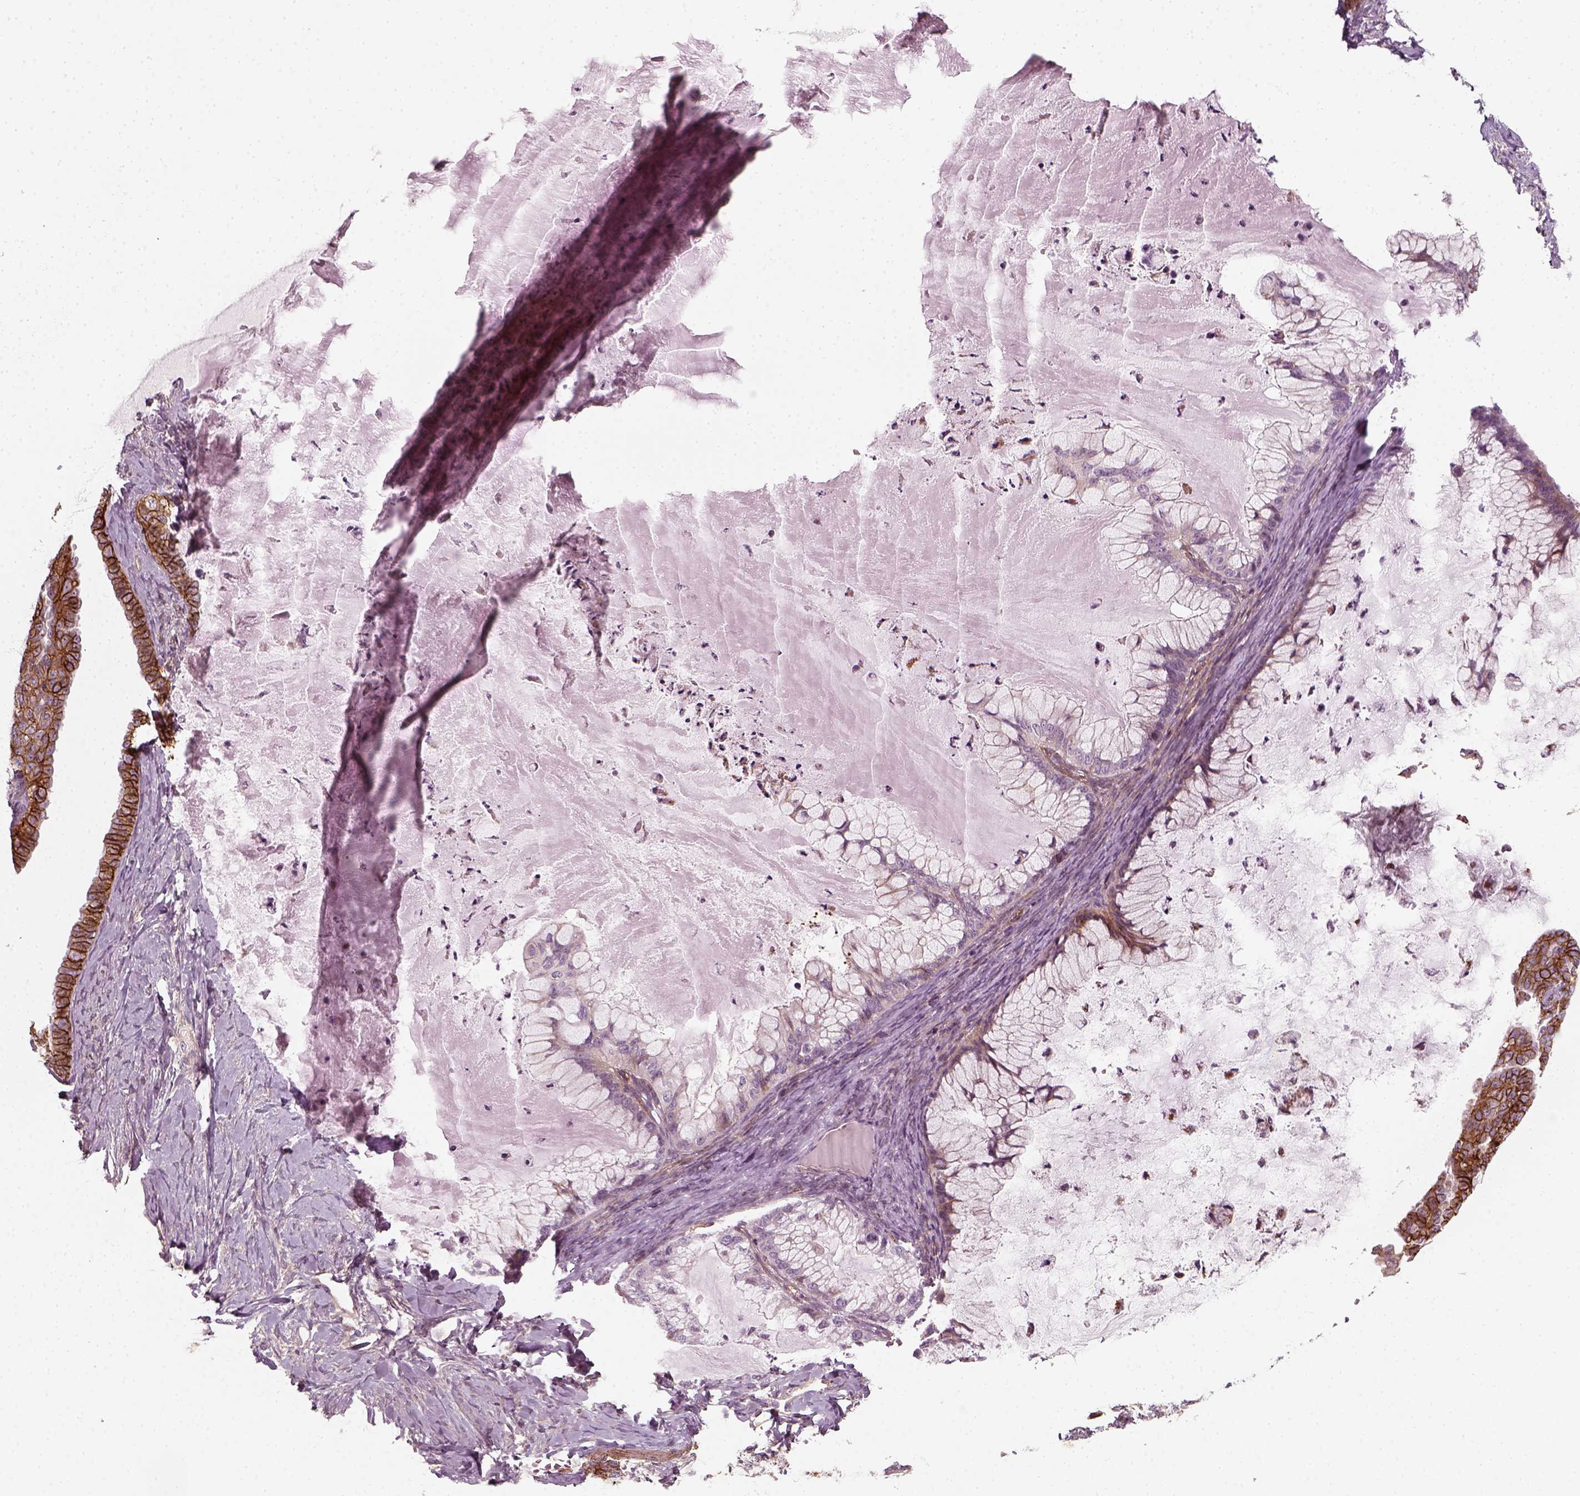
{"staining": {"intensity": "moderate", "quantity": "<25%", "location": "cytoplasmic/membranous"}, "tissue": "ovarian cancer", "cell_type": "Tumor cells", "image_type": "cancer", "snomed": [{"axis": "morphology", "description": "Cystadenocarcinoma, mucinous, NOS"}, {"axis": "topography", "description": "Ovary"}], "caption": "Brown immunohistochemical staining in ovarian cancer demonstrates moderate cytoplasmic/membranous positivity in approximately <25% of tumor cells.", "gene": "NPTN", "patient": {"sex": "female", "age": 72}}